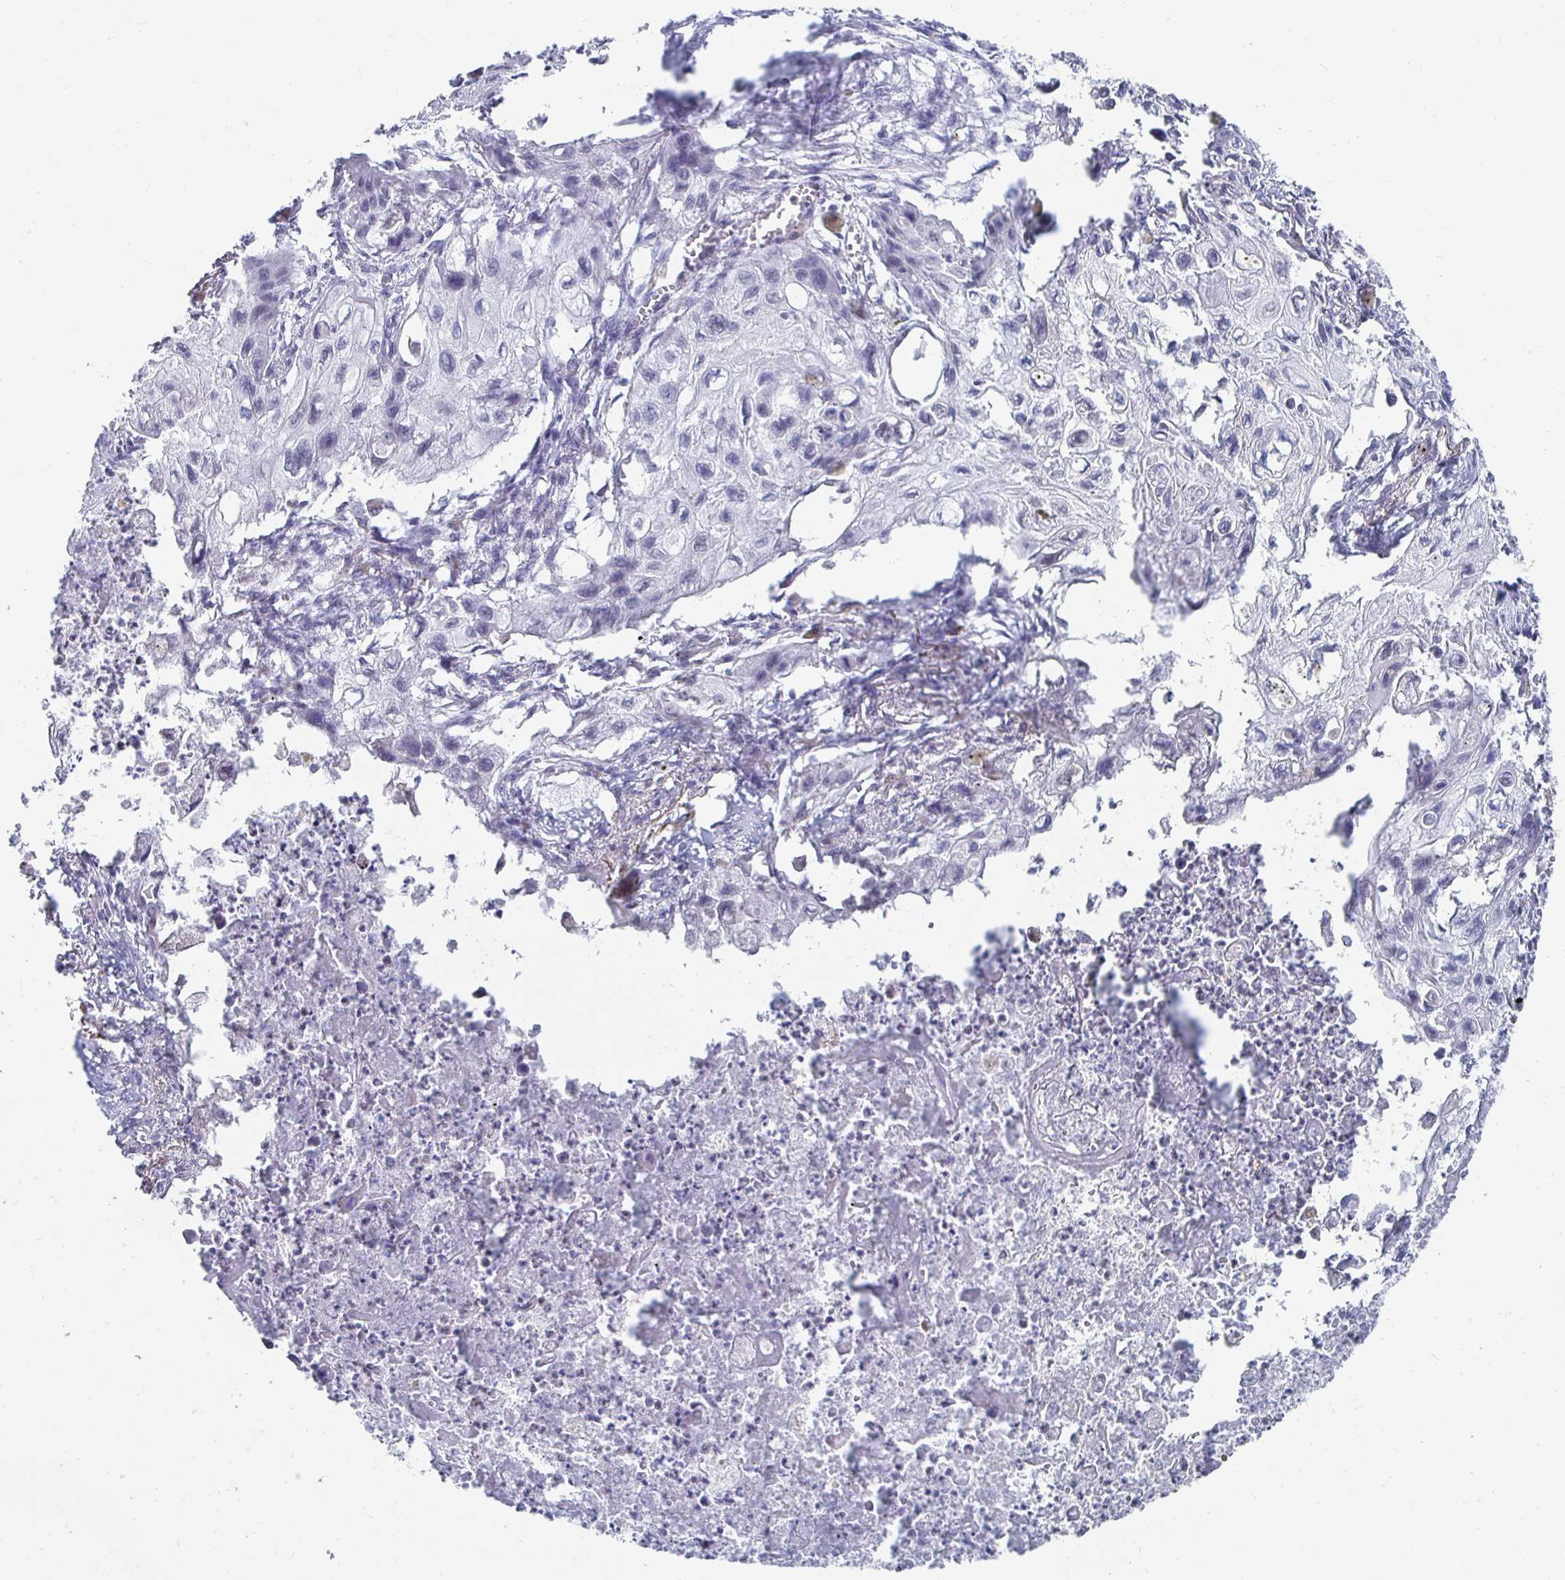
{"staining": {"intensity": "negative", "quantity": "none", "location": "none"}, "tissue": "lung cancer", "cell_type": "Tumor cells", "image_type": "cancer", "snomed": [{"axis": "morphology", "description": "Squamous cell carcinoma, NOS"}, {"axis": "topography", "description": "Lung"}], "caption": "Immunohistochemical staining of lung squamous cell carcinoma shows no significant positivity in tumor cells. The staining is performed using DAB (3,3'-diaminobenzidine) brown chromogen with nuclei counter-stained in using hematoxylin.", "gene": "NOCT", "patient": {"sex": "male", "age": 71}}